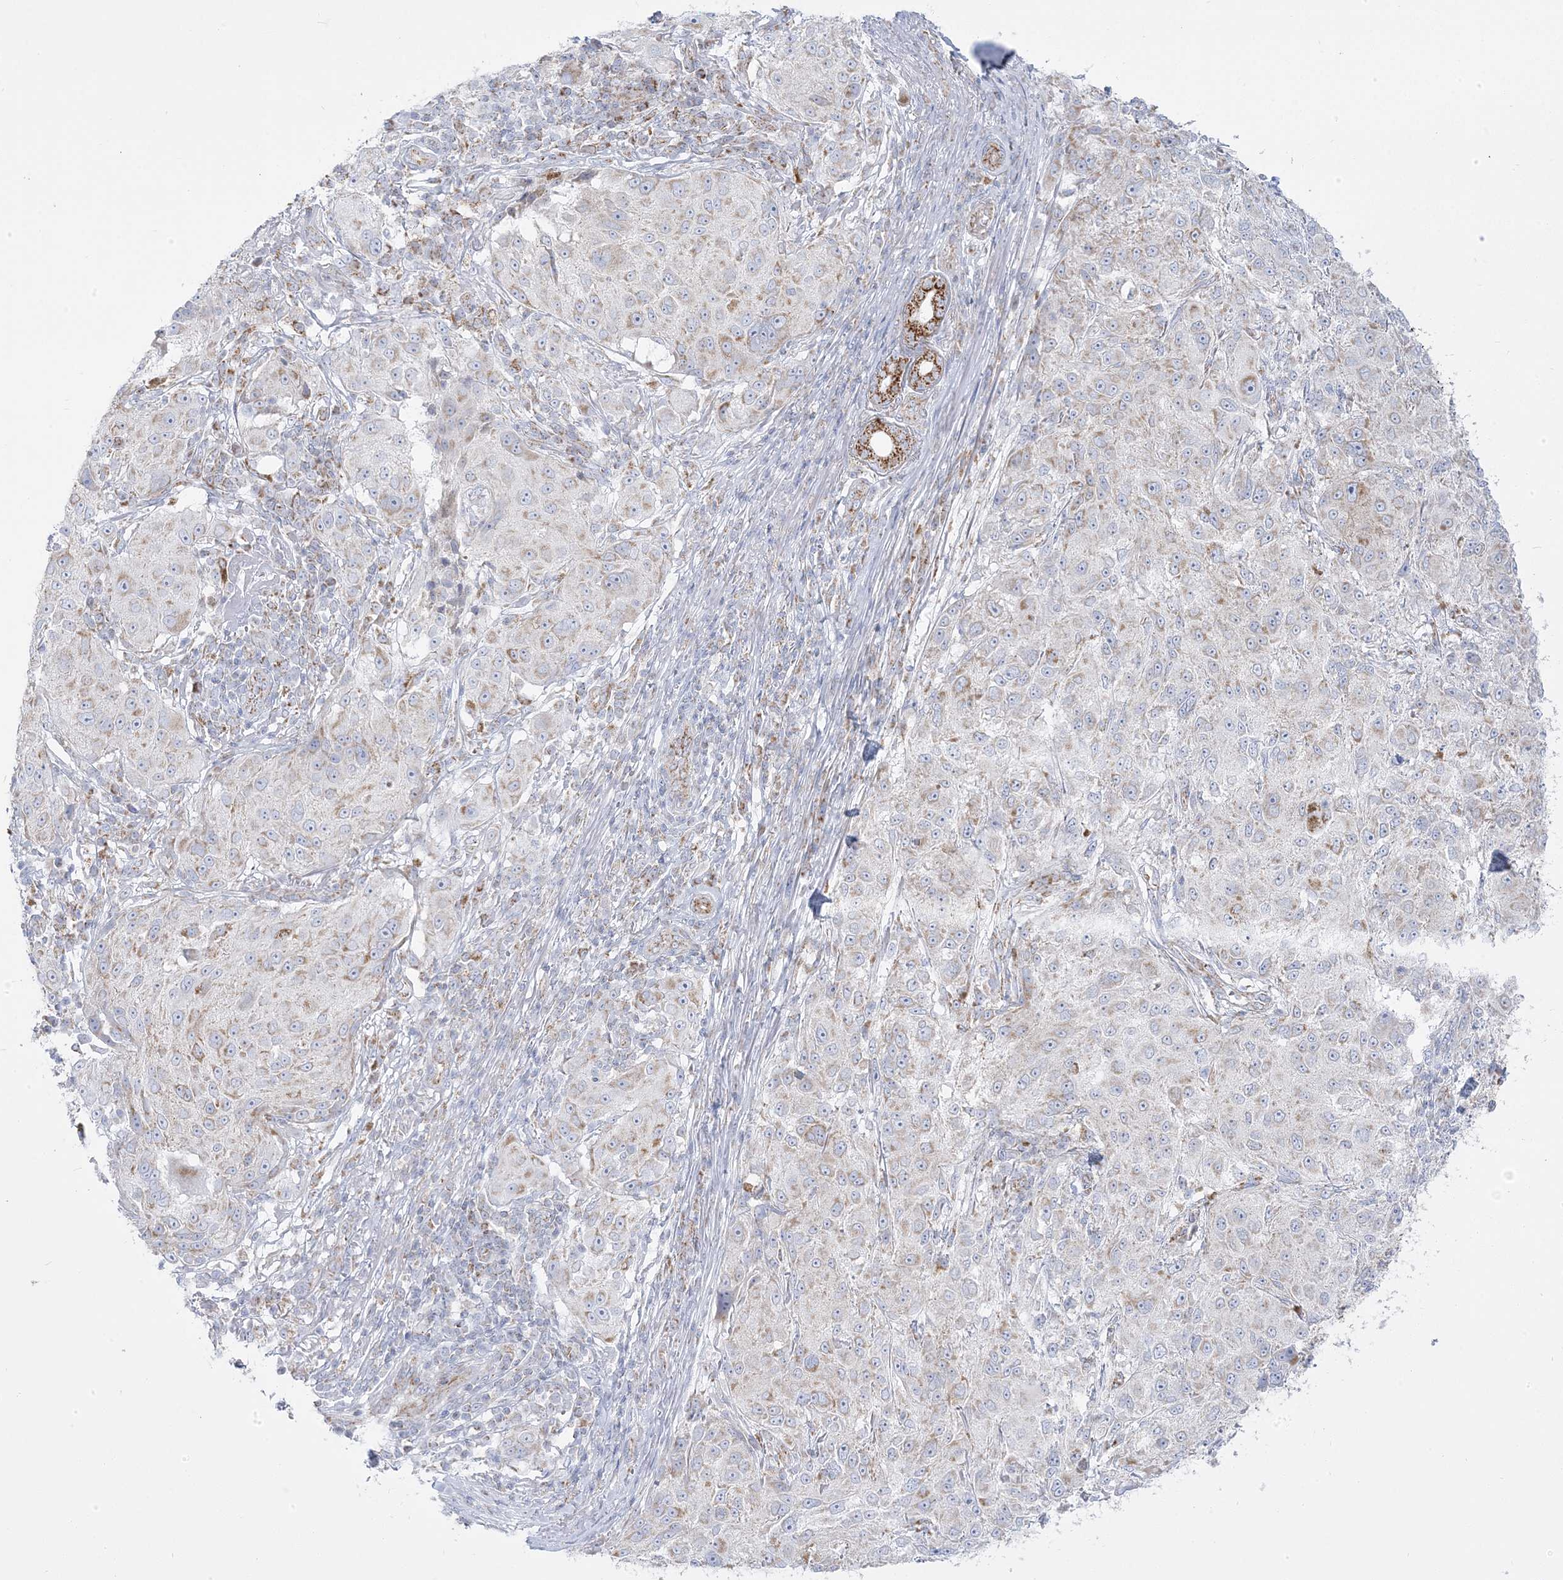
{"staining": {"intensity": "negative", "quantity": "none", "location": "none"}, "tissue": "melanoma", "cell_type": "Tumor cells", "image_type": "cancer", "snomed": [{"axis": "morphology", "description": "Necrosis, NOS"}, {"axis": "morphology", "description": "Malignant melanoma, NOS"}, {"axis": "topography", "description": "Skin"}], "caption": "Tumor cells show no significant protein positivity in malignant melanoma.", "gene": "PCCB", "patient": {"sex": "female", "age": 87}}